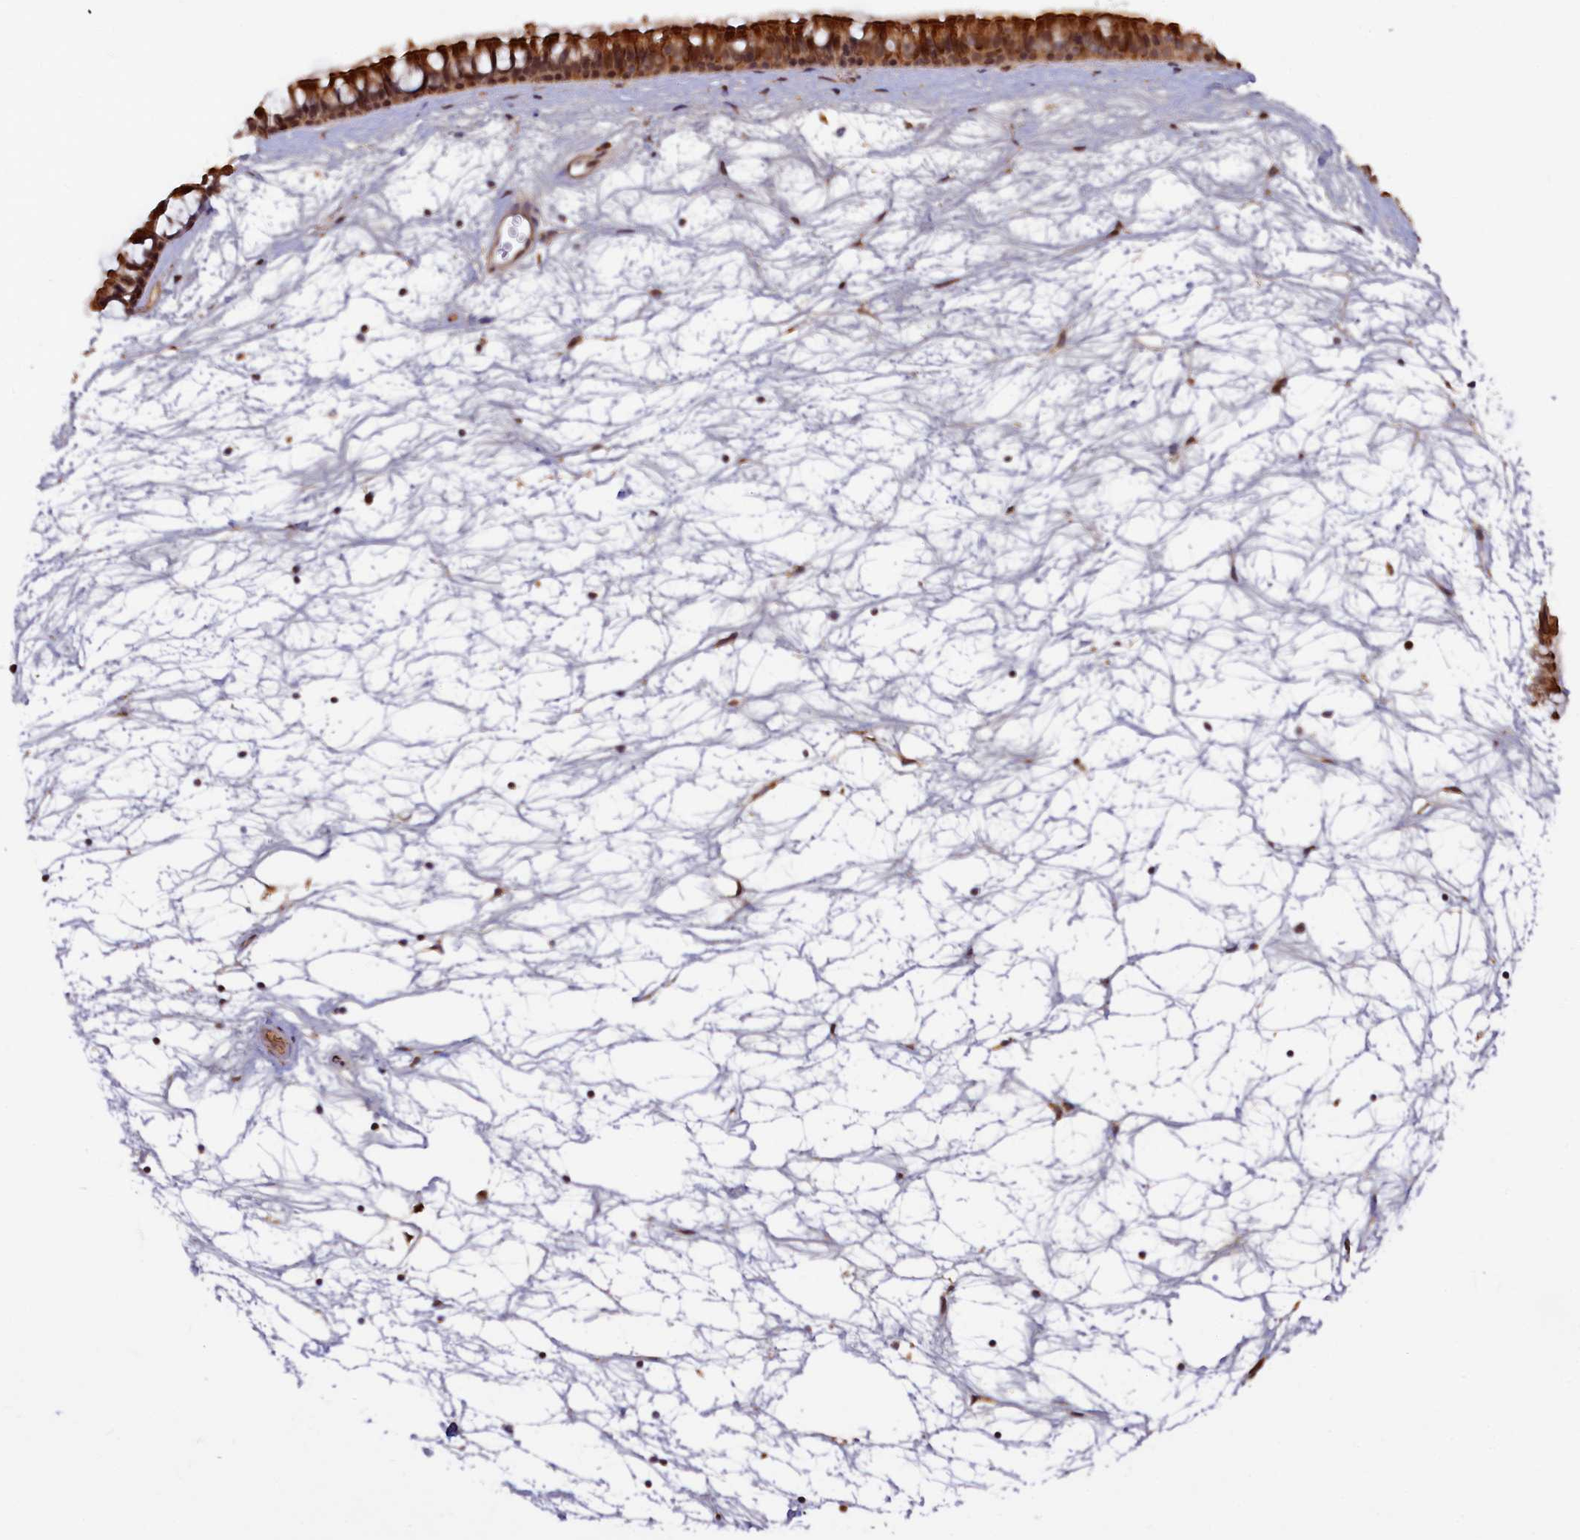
{"staining": {"intensity": "strong", "quantity": ">75%", "location": "cytoplasmic/membranous"}, "tissue": "nasopharynx", "cell_type": "Respiratory epithelial cells", "image_type": "normal", "snomed": [{"axis": "morphology", "description": "Normal tissue, NOS"}, {"axis": "topography", "description": "Nasopharynx"}], "caption": "Respiratory epithelial cells display high levels of strong cytoplasmic/membranous expression in about >75% of cells in unremarkable human nasopharynx. (DAB = brown stain, brightfield microscopy at high magnification).", "gene": "DUS3L", "patient": {"sex": "male", "age": 64}}